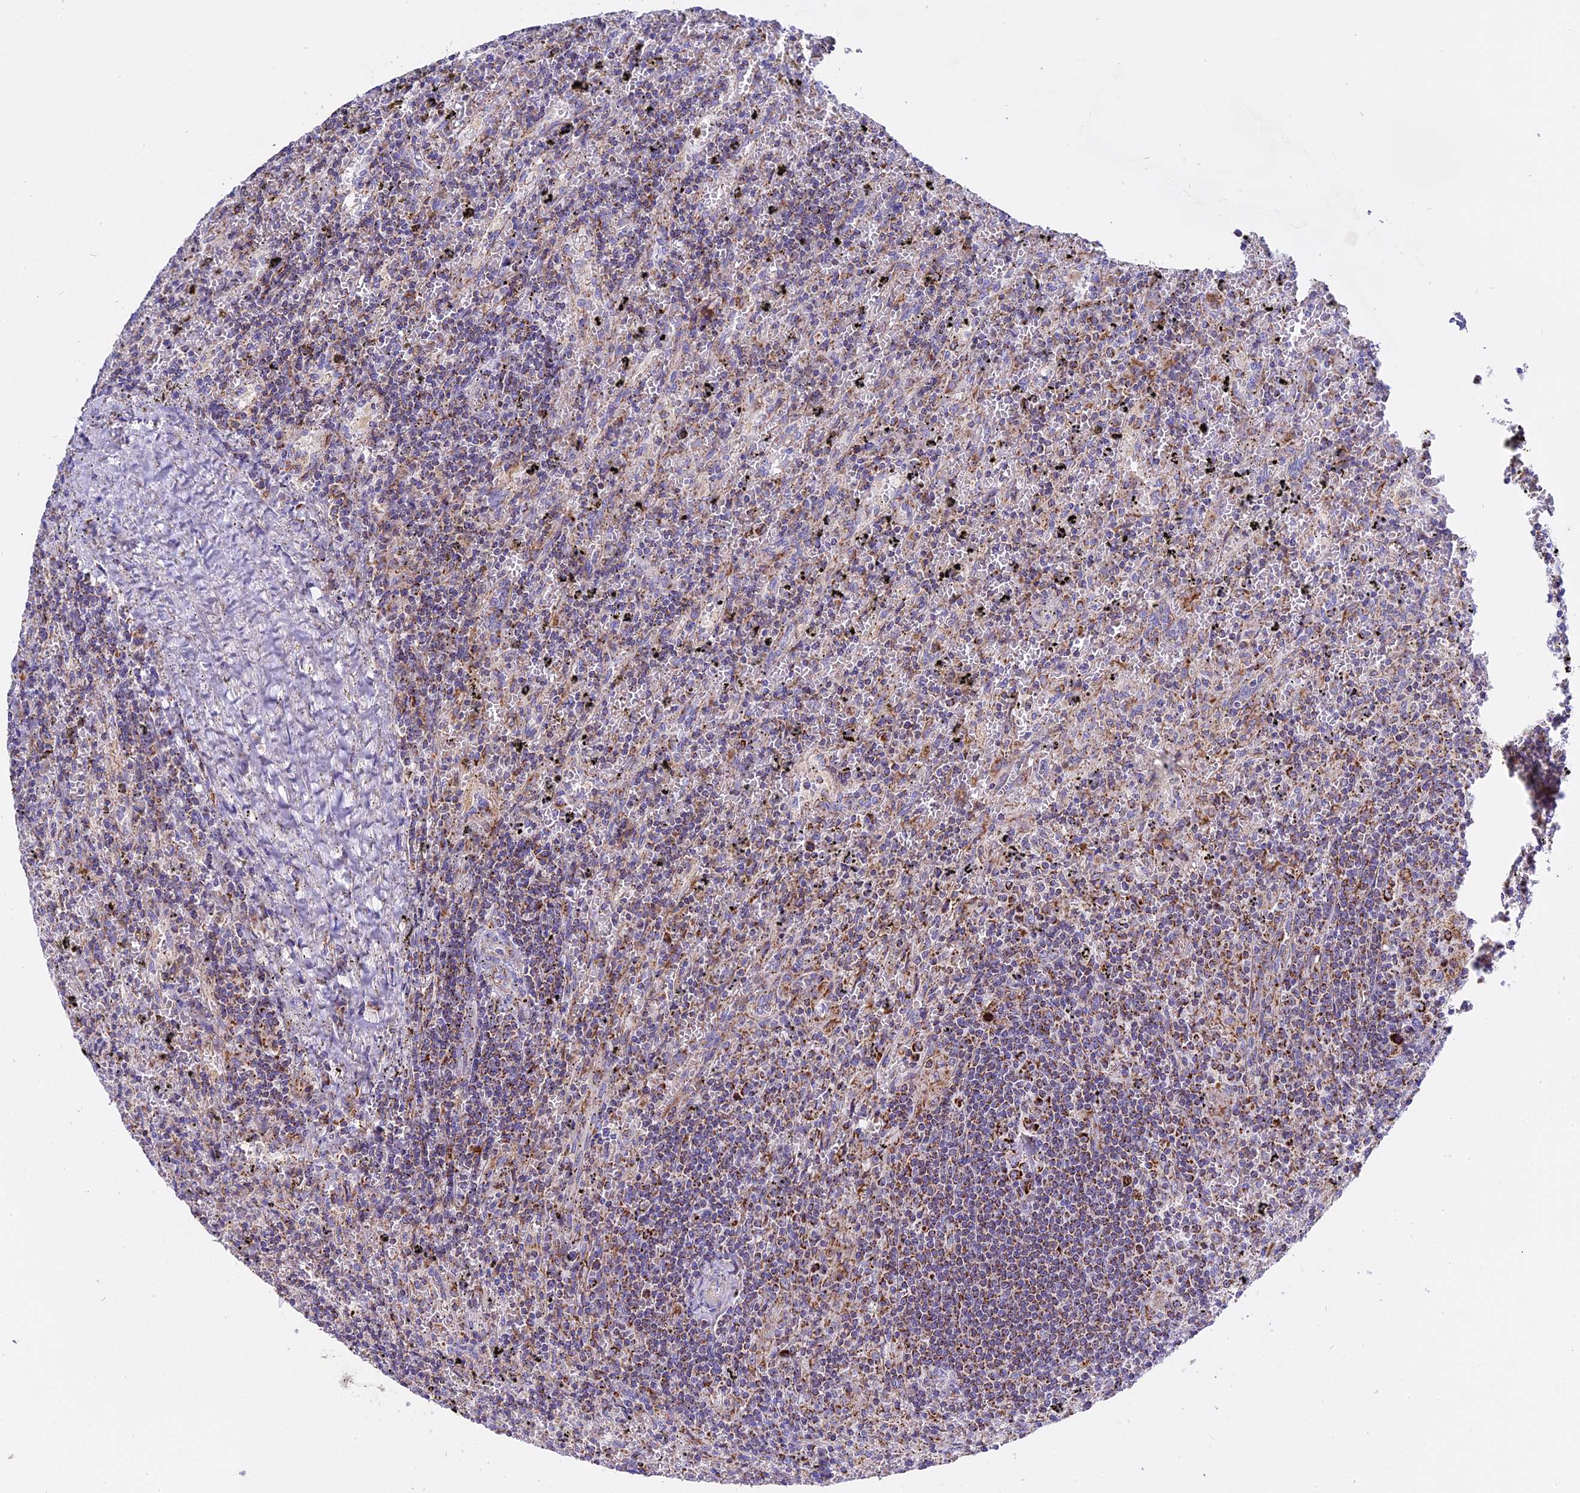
{"staining": {"intensity": "weak", "quantity": "<25%", "location": "cytoplasmic/membranous"}, "tissue": "lymphoma", "cell_type": "Tumor cells", "image_type": "cancer", "snomed": [{"axis": "morphology", "description": "Malignant lymphoma, non-Hodgkin's type, Low grade"}, {"axis": "topography", "description": "Spleen"}], "caption": "Tumor cells are negative for protein expression in human lymphoma.", "gene": "MRPS34", "patient": {"sex": "male", "age": 76}}